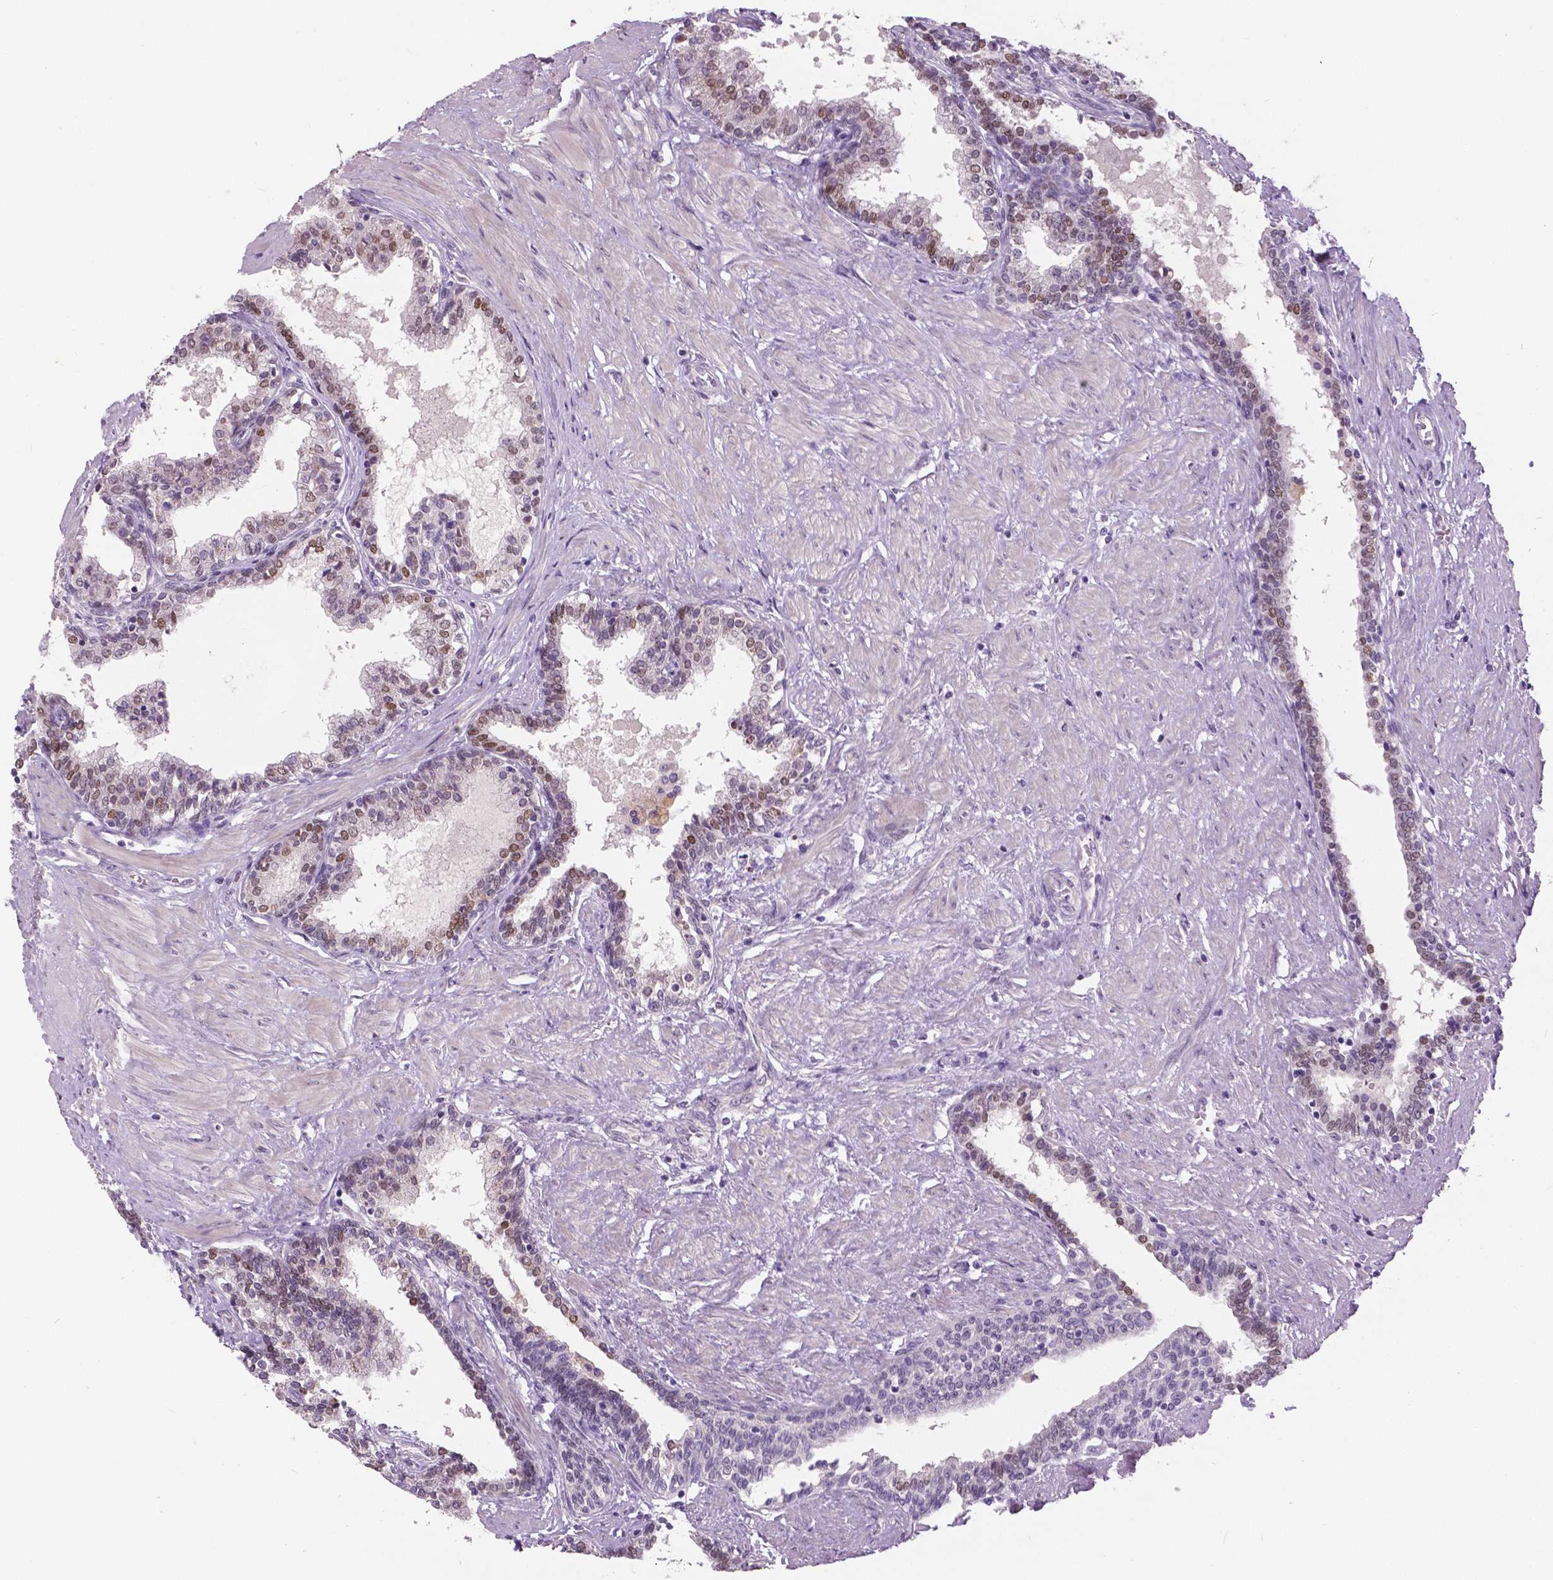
{"staining": {"intensity": "moderate", "quantity": "25%-75%", "location": "nuclear"}, "tissue": "prostate", "cell_type": "Glandular cells", "image_type": "normal", "snomed": [{"axis": "morphology", "description": "Normal tissue, NOS"}, {"axis": "topography", "description": "Prostate"}], "caption": "The micrograph displays staining of normal prostate, revealing moderate nuclear protein expression (brown color) within glandular cells. (DAB (3,3'-diaminobenzidine) IHC, brown staining for protein, blue staining for nuclei).", "gene": "FOXA1", "patient": {"sex": "male", "age": 55}}